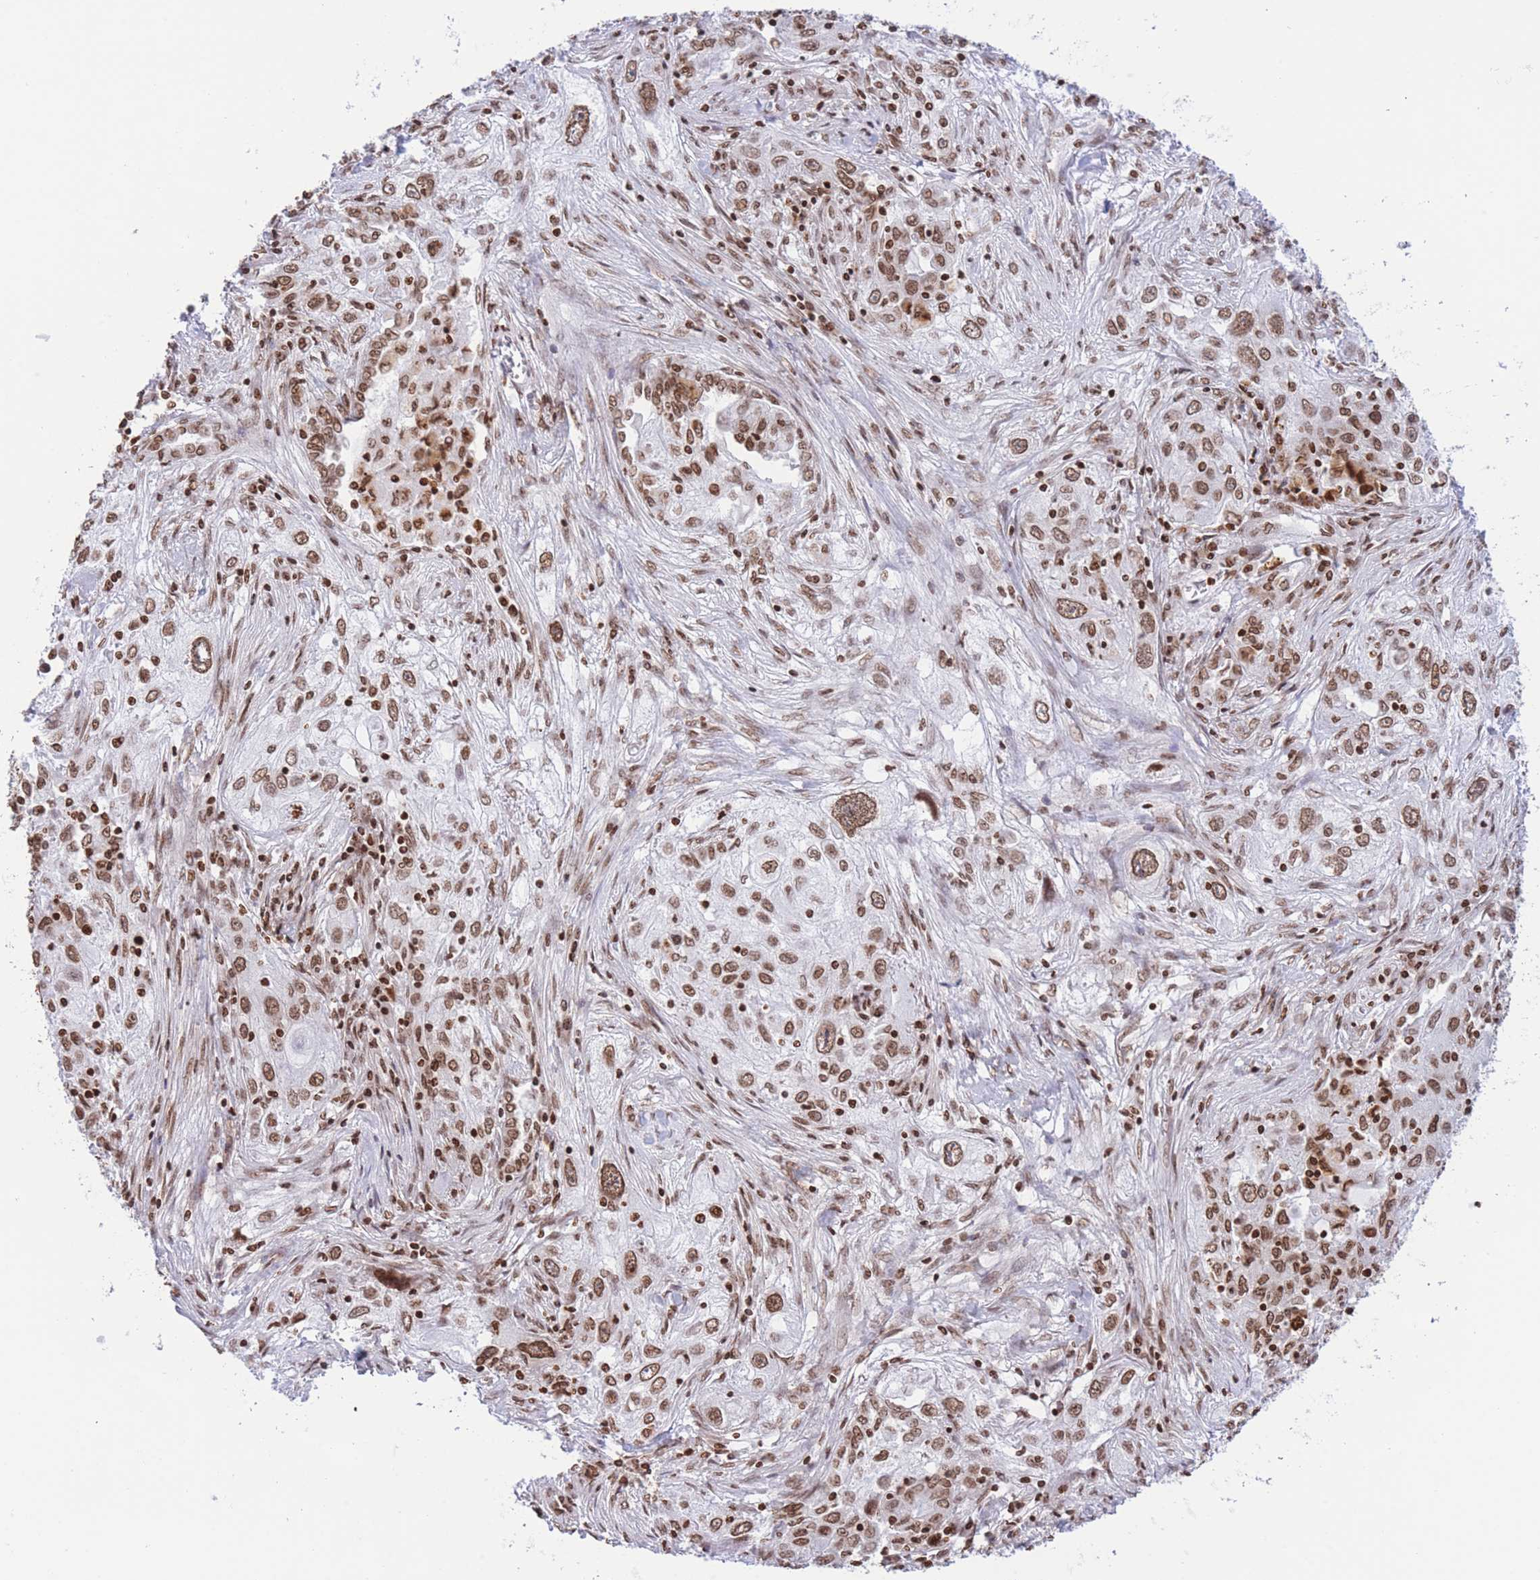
{"staining": {"intensity": "moderate", "quantity": ">75%", "location": "nuclear"}, "tissue": "lung cancer", "cell_type": "Tumor cells", "image_type": "cancer", "snomed": [{"axis": "morphology", "description": "Squamous cell carcinoma, NOS"}, {"axis": "topography", "description": "Lung"}], "caption": "Squamous cell carcinoma (lung) stained for a protein (brown) demonstrates moderate nuclear positive positivity in approximately >75% of tumor cells.", "gene": "H2BC11", "patient": {"sex": "female", "age": 69}}